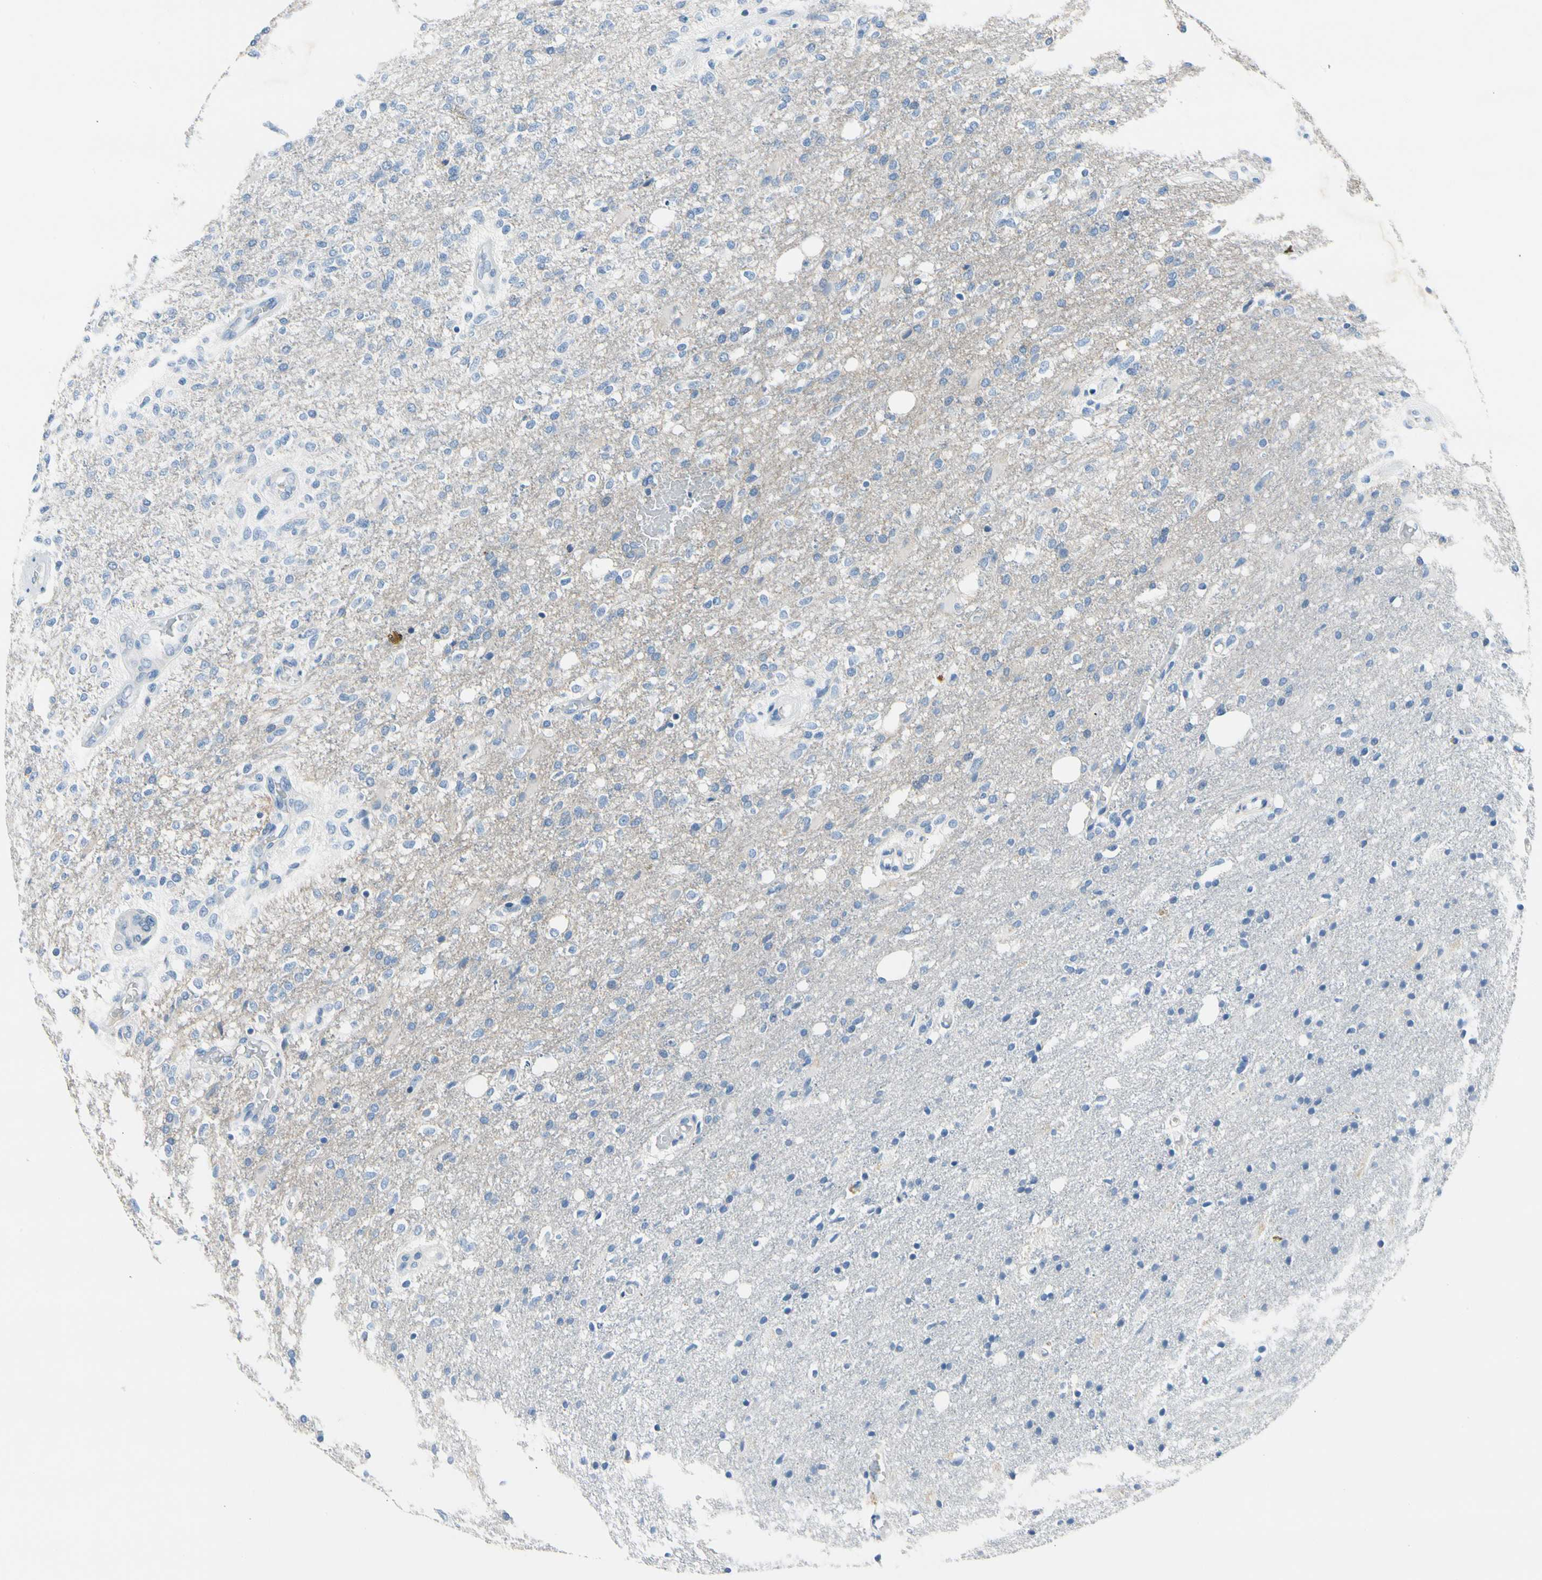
{"staining": {"intensity": "negative", "quantity": "none", "location": "none"}, "tissue": "glioma", "cell_type": "Tumor cells", "image_type": "cancer", "snomed": [{"axis": "morphology", "description": "Normal tissue, NOS"}, {"axis": "morphology", "description": "Glioma, malignant, High grade"}, {"axis": "topography", "description": "Cerebral cortex"}], "caption": "Glioma was stained to show a protein in brown. There is no significant expression in tumor cells.", "gene": "STXBP1", "patient": {"sex": "male", "age": 77}}